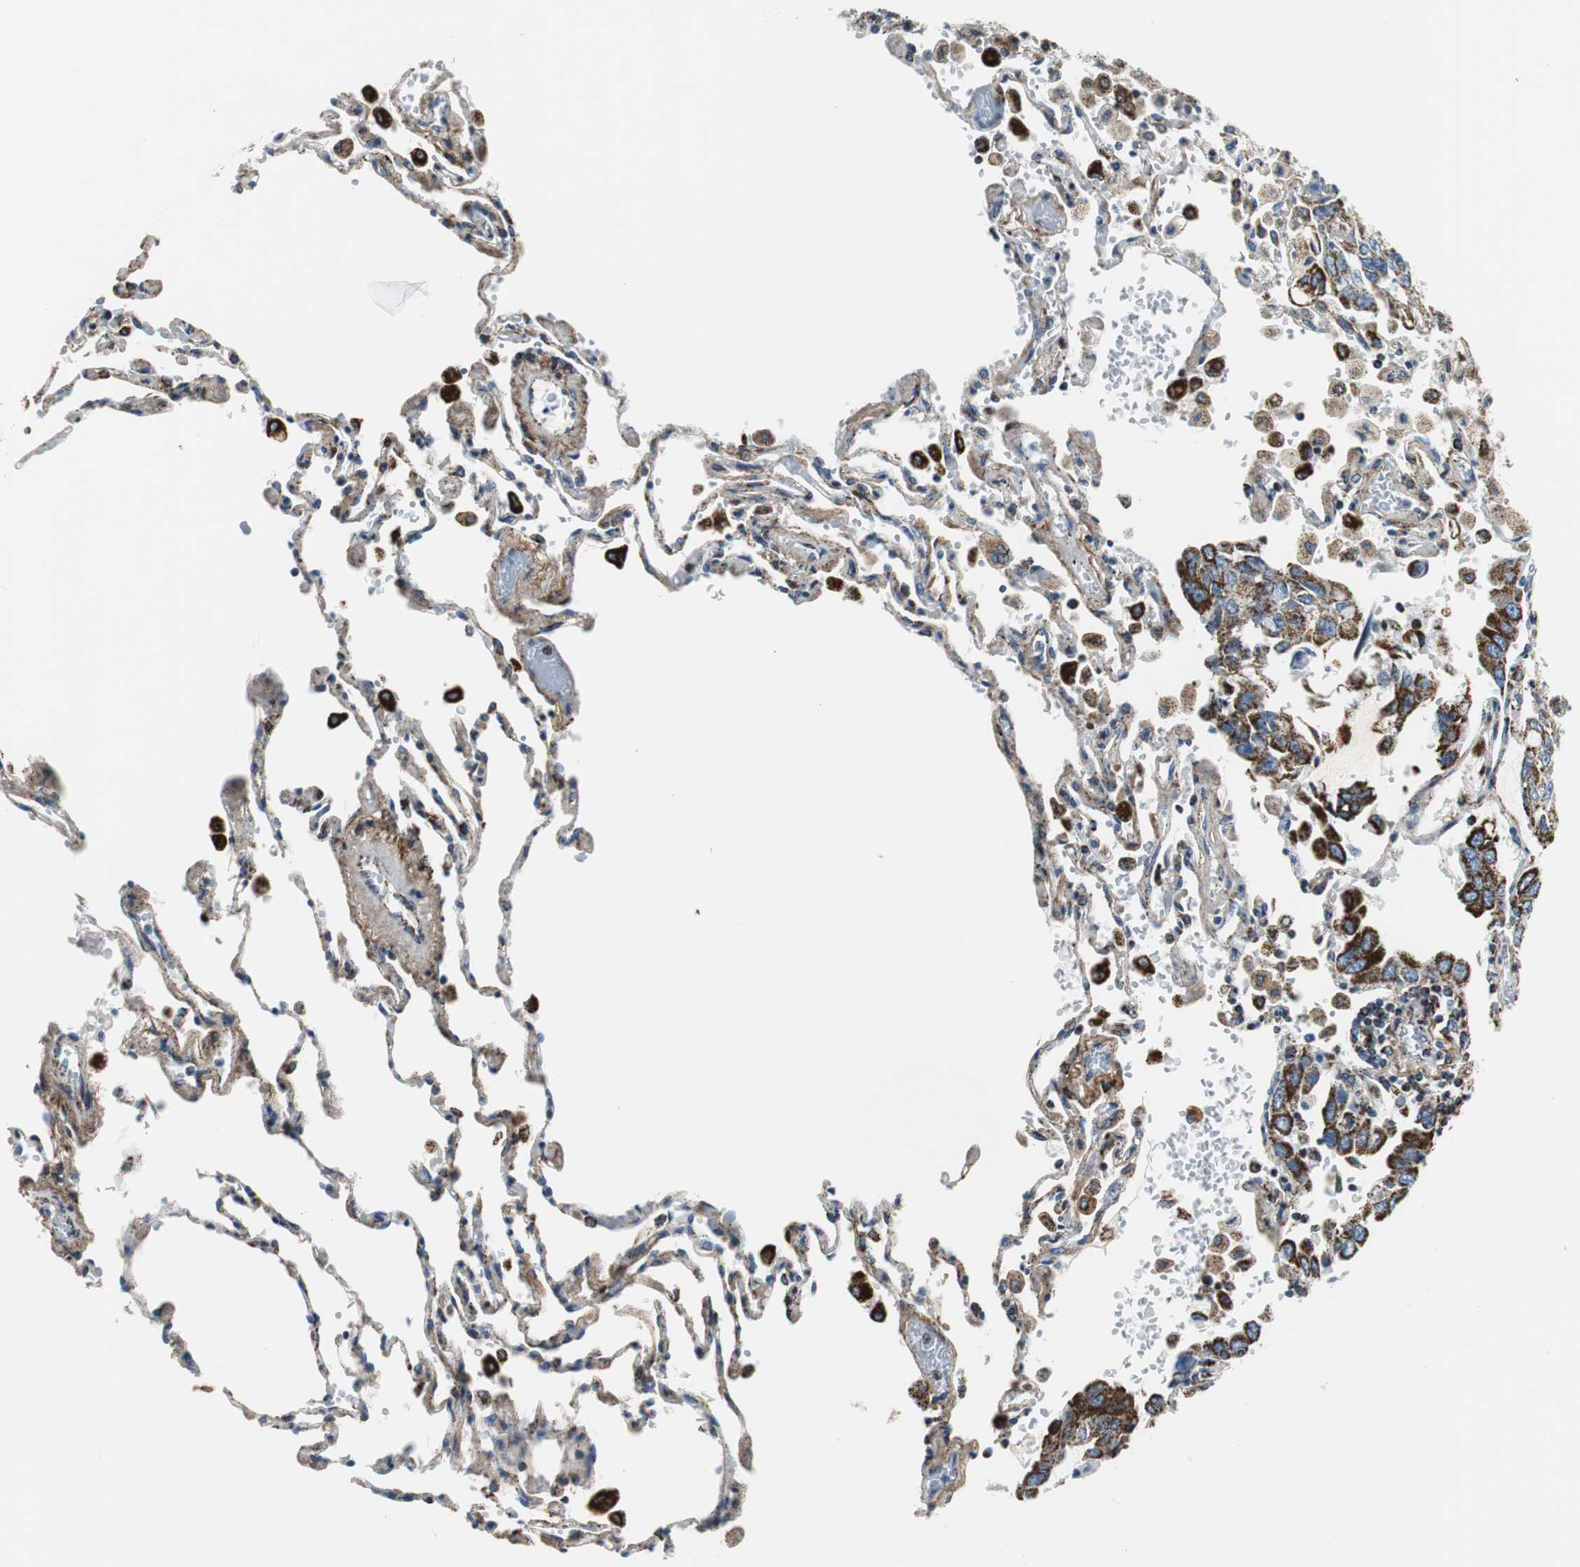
{"staining": {"intensity": "strong", "quantity": ">75%", "location": "cytoplasmic/membranous"}, "tissue": "lung cancer", "cell_type": "Tumor cells", "image_type": "cancer", "snomed": [{"axis": "morphology", "description": "Adenocarcinoma, NOS"}, {"axis": "topography", "description": "Lung"}], "caption": "Protein analysis of adenocarcinoma (lung) tissue exhibits strong cytoplasmic/membranous expression in about >75% of tumor cells.", "gene": "C1QTNF7", "patient": {"sex": "male", "age": 64}}